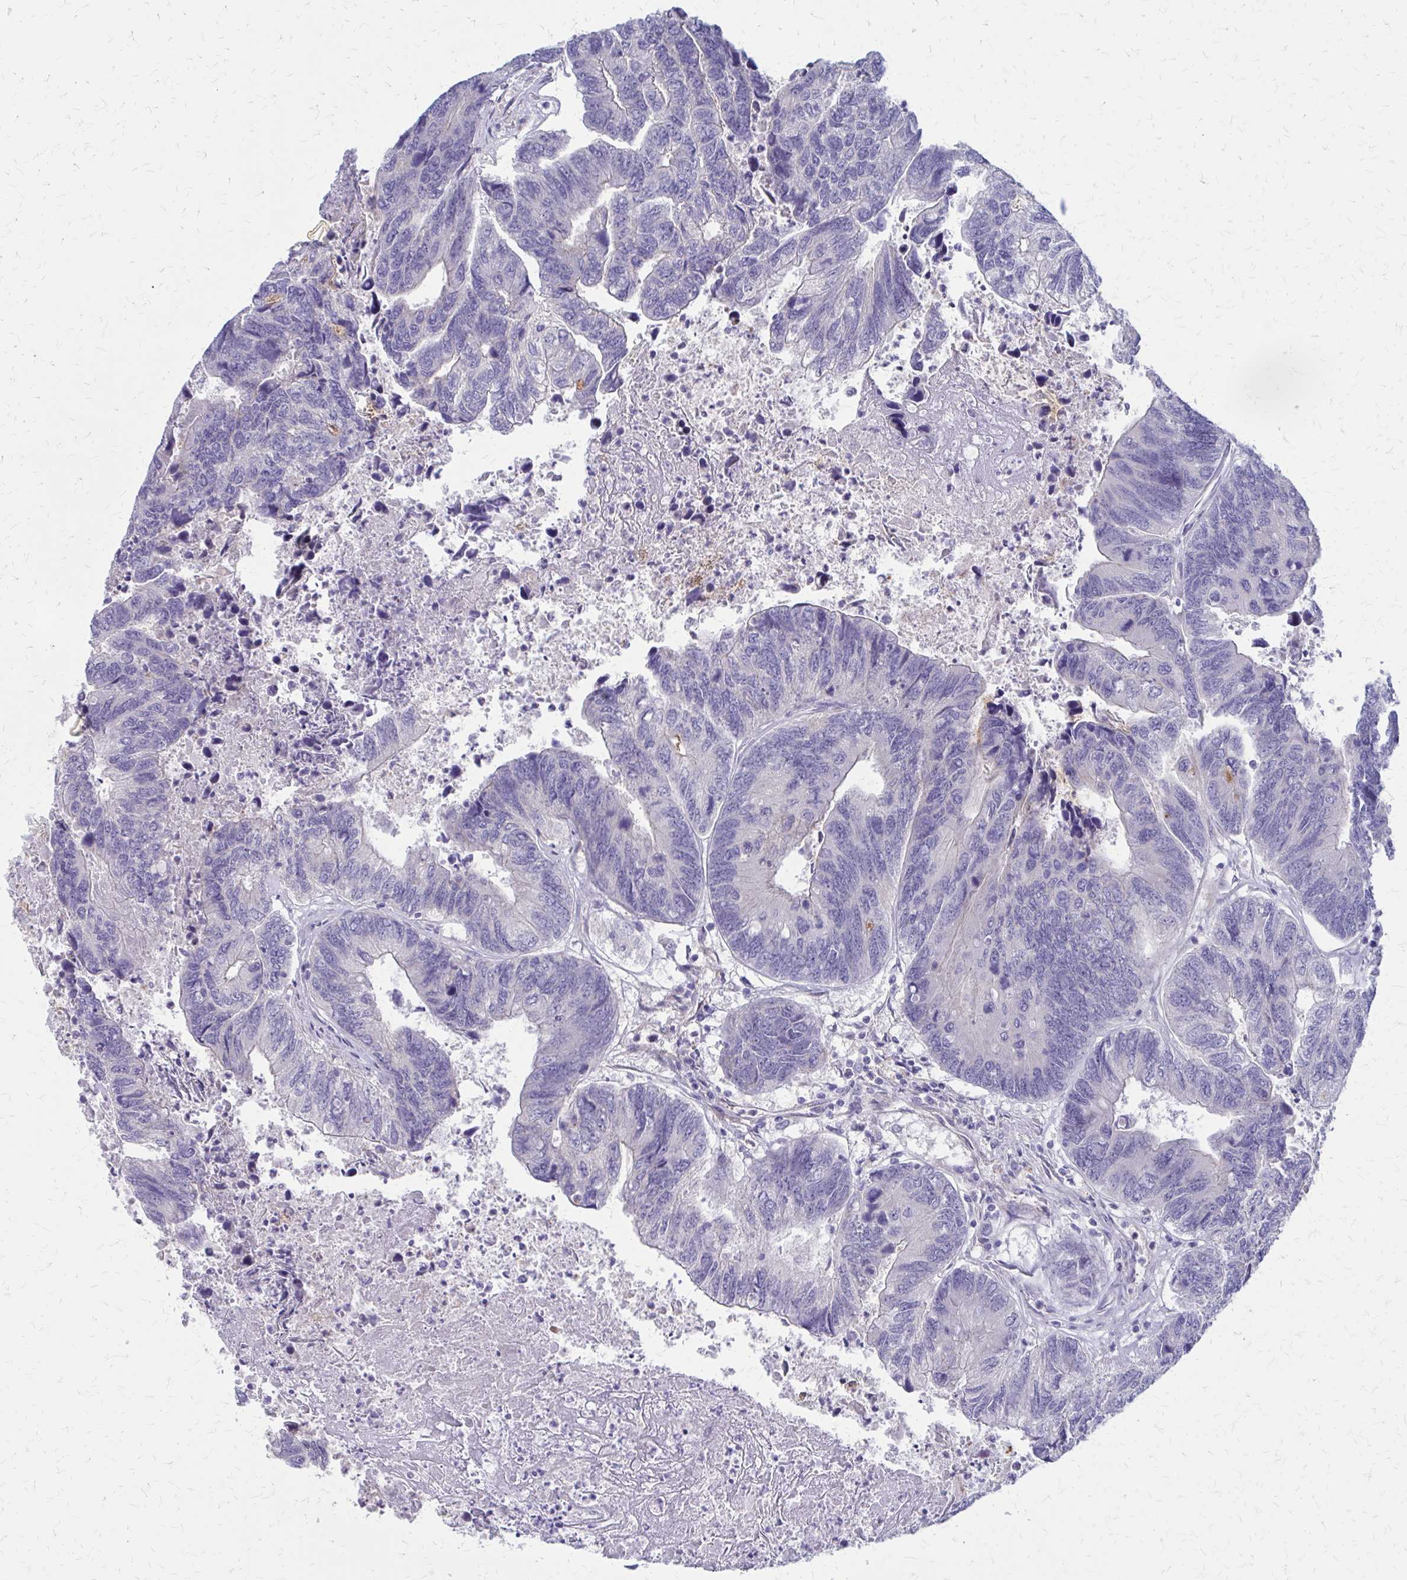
{"staining": {"intensity": "negative", "quantity": "none", "location": "none"}, "tissue": "colorectal cancer", "cell_type": "Tumor cells", "image_type": "cancer", "snomed": [{"axis": "morphology", "description": "Adenocarcinoma, NOS"}, {"axis": "topography", "description": "Colon"}], "caption": "Tumor cells show no significant protein expression in adenocarcinoma (colorectal).", "gene": "GLYATL2", "patient": {"sex": "female", "age": 67}}